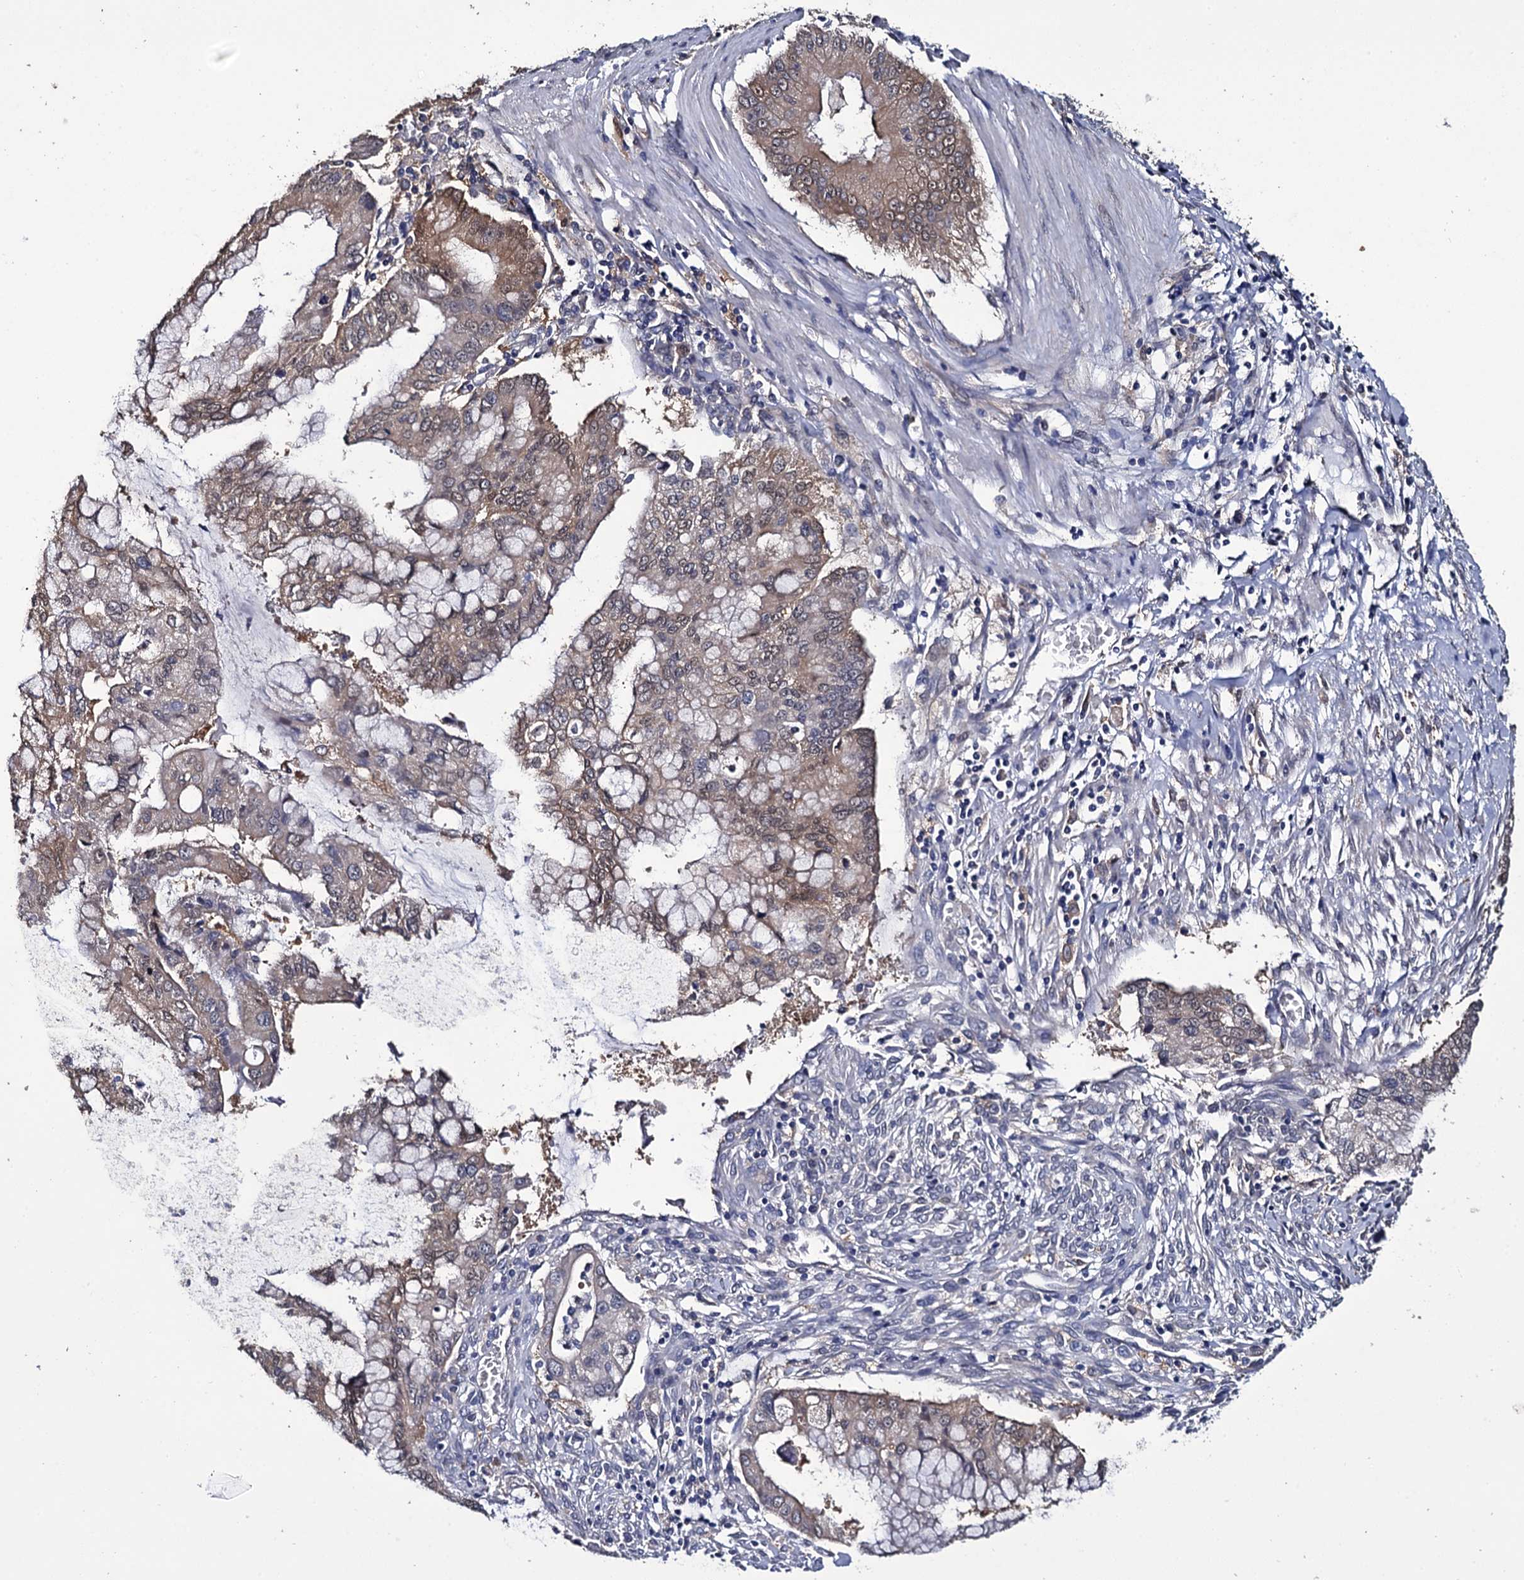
{"staining": {"intensity": "weak", "quantity": "25%-75%", "location": "cytoplasmic/membranous,nuclear"}, "tissue": "pancreatic cancer", "cell_type": "Tumor cells", "image_type": "cancer", "snomed": [{"axis": "morphology", "description": "Adenocarcinoma, NOS"}, {"axis": "topography", "description": "Pancreas"}], "caption": "Pancreatic cancer (adenocarcinoma) stained for a protein displays weak cytoplasmic/membranous and nuclear positivity in tumor cells.", "gene": "CRYL1", "patient": {"sex": "male", "age": 46}}